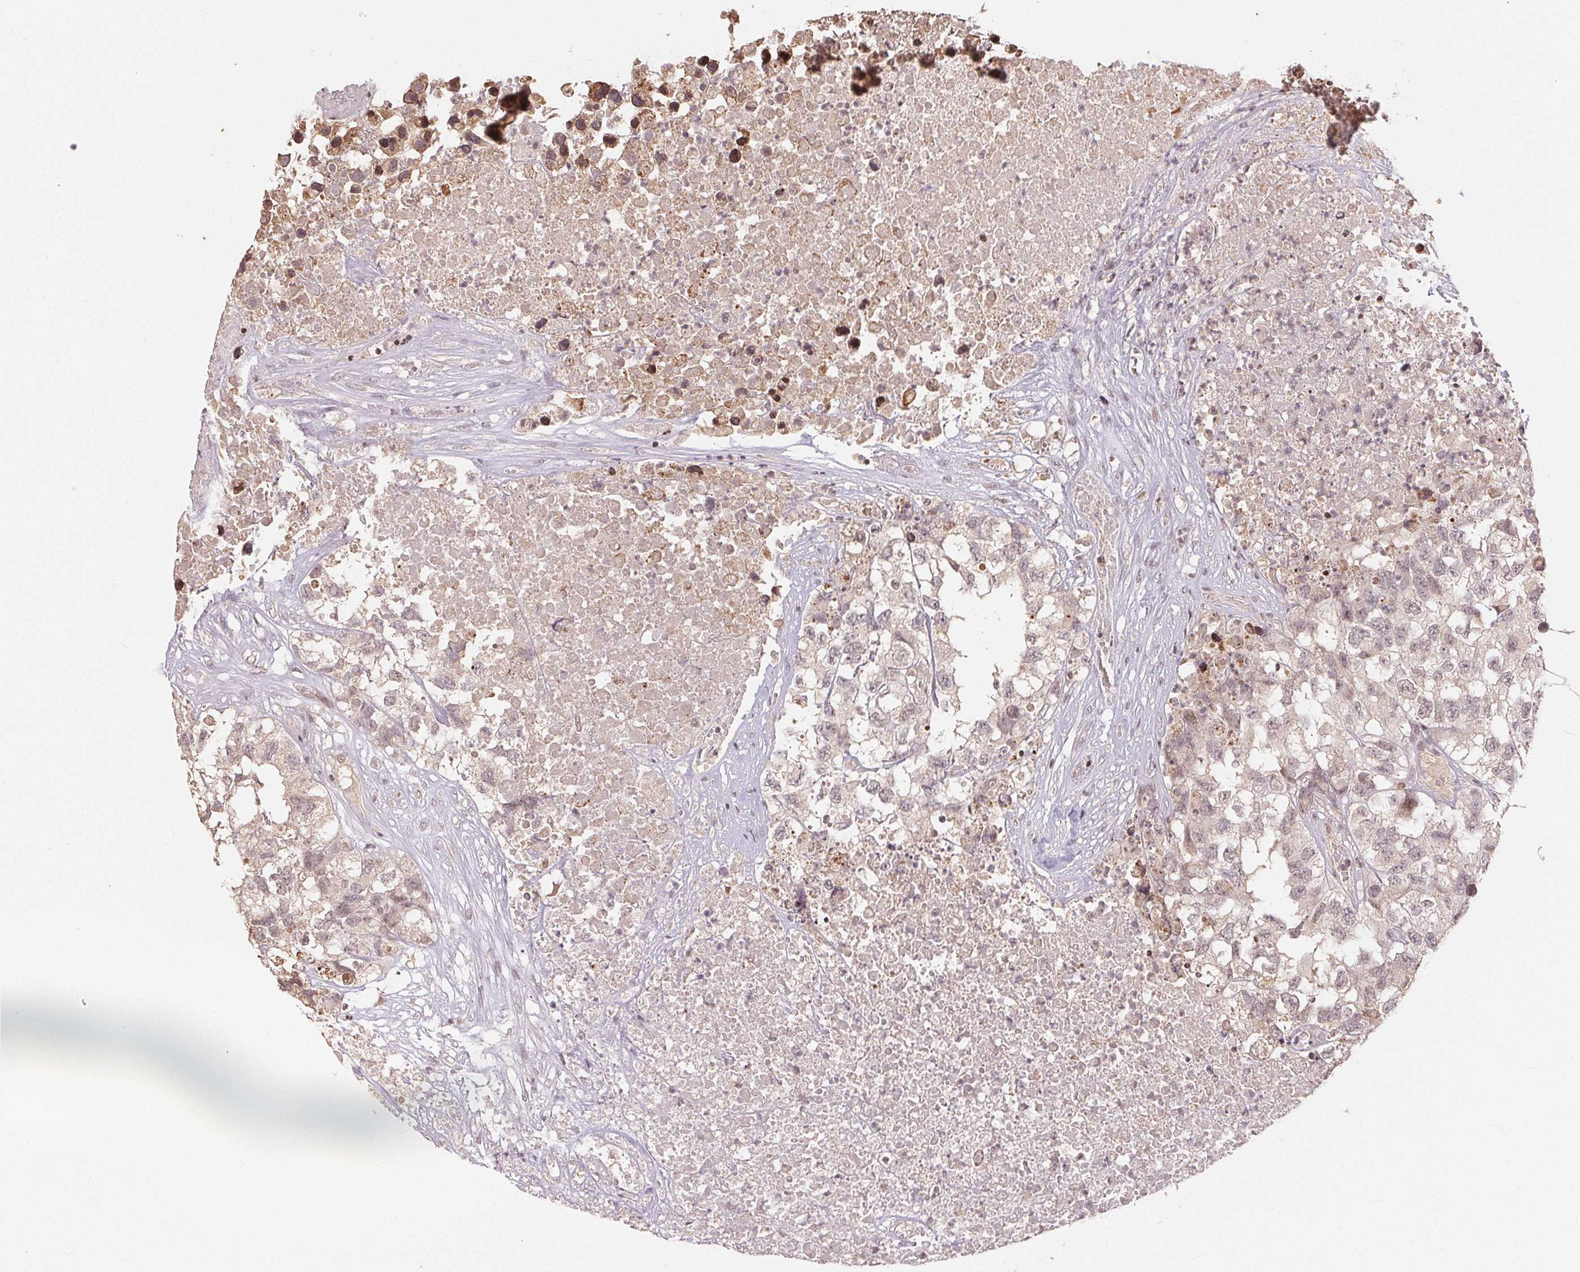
{"staining": {"intensity": "negative", "quantity": "none", "location": "none"}, "tissue": "testis cancer", "cell_type": "Tumor cells", "image_type": "cancer", "snomed": [{"axis": "morphology", "description": "Carcinoma, Embryonal, NOS"}, {"axis": "topography", "description": "Testis"}], "caption": "Photomicrograph shows no significant protein expression in tumor cells of testis cancer (embryonal carcinoma).", "gene": "MAPKAPK2", "patient": {"sex": "male", "age": 83}}